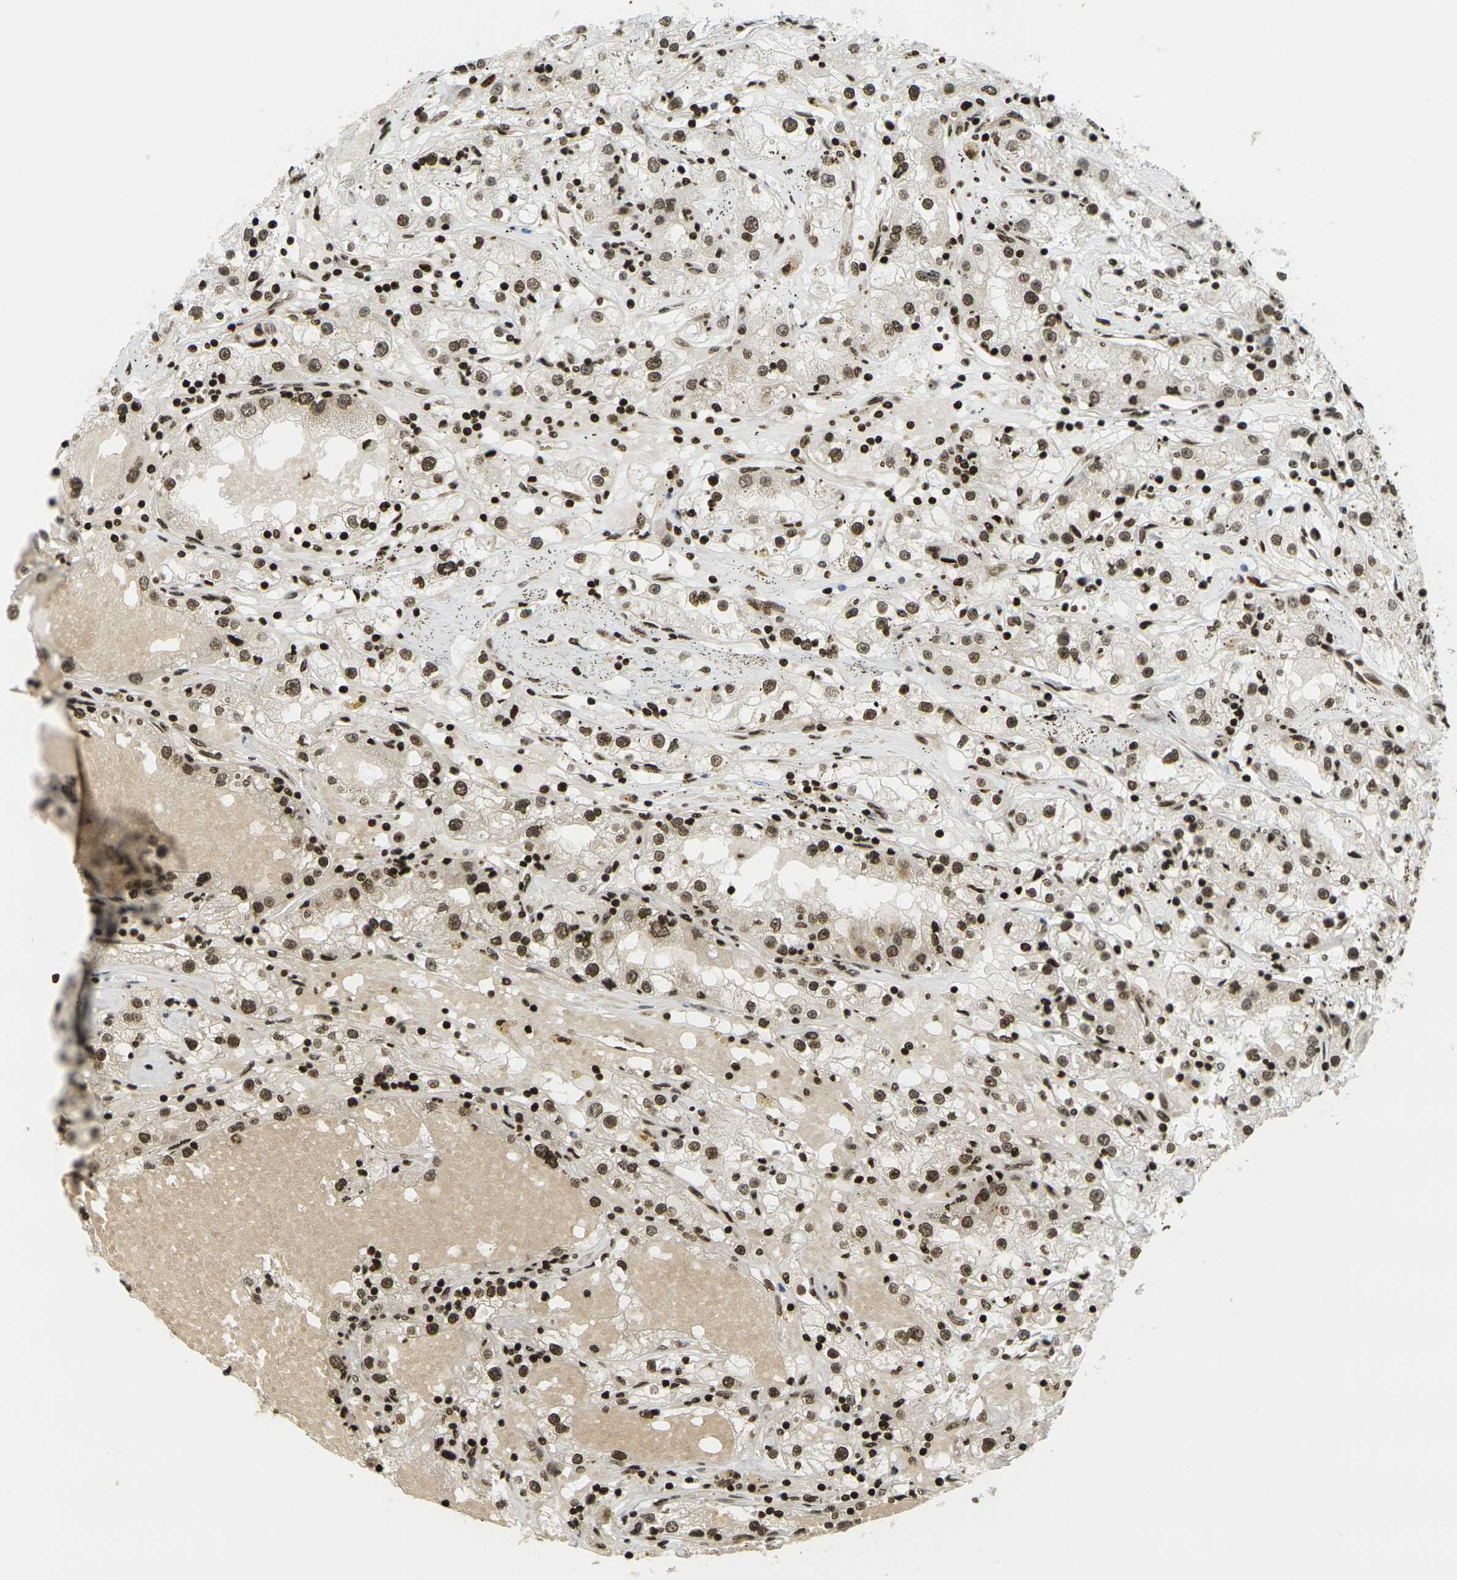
{"staining": {"intensity": "moderate", "quantity": ">75%", "location": "nuclear"}, "tissue": "renal cancer", "cell_type": "Tumor cells", "image_type": "cancer", "snomed": [{"axis": "morphology", "description": "Adenocarcinoma, NOS"}, {"axis": "topography", "description": "Kidney"}], "caption": "Protein staining of renal adenocarcinoma tissue reveals moderate nuclear staining in approximately >75% of tumor cells.", "gene": "RUVBL2", "patient": {"sex": "male", "age": 56}}